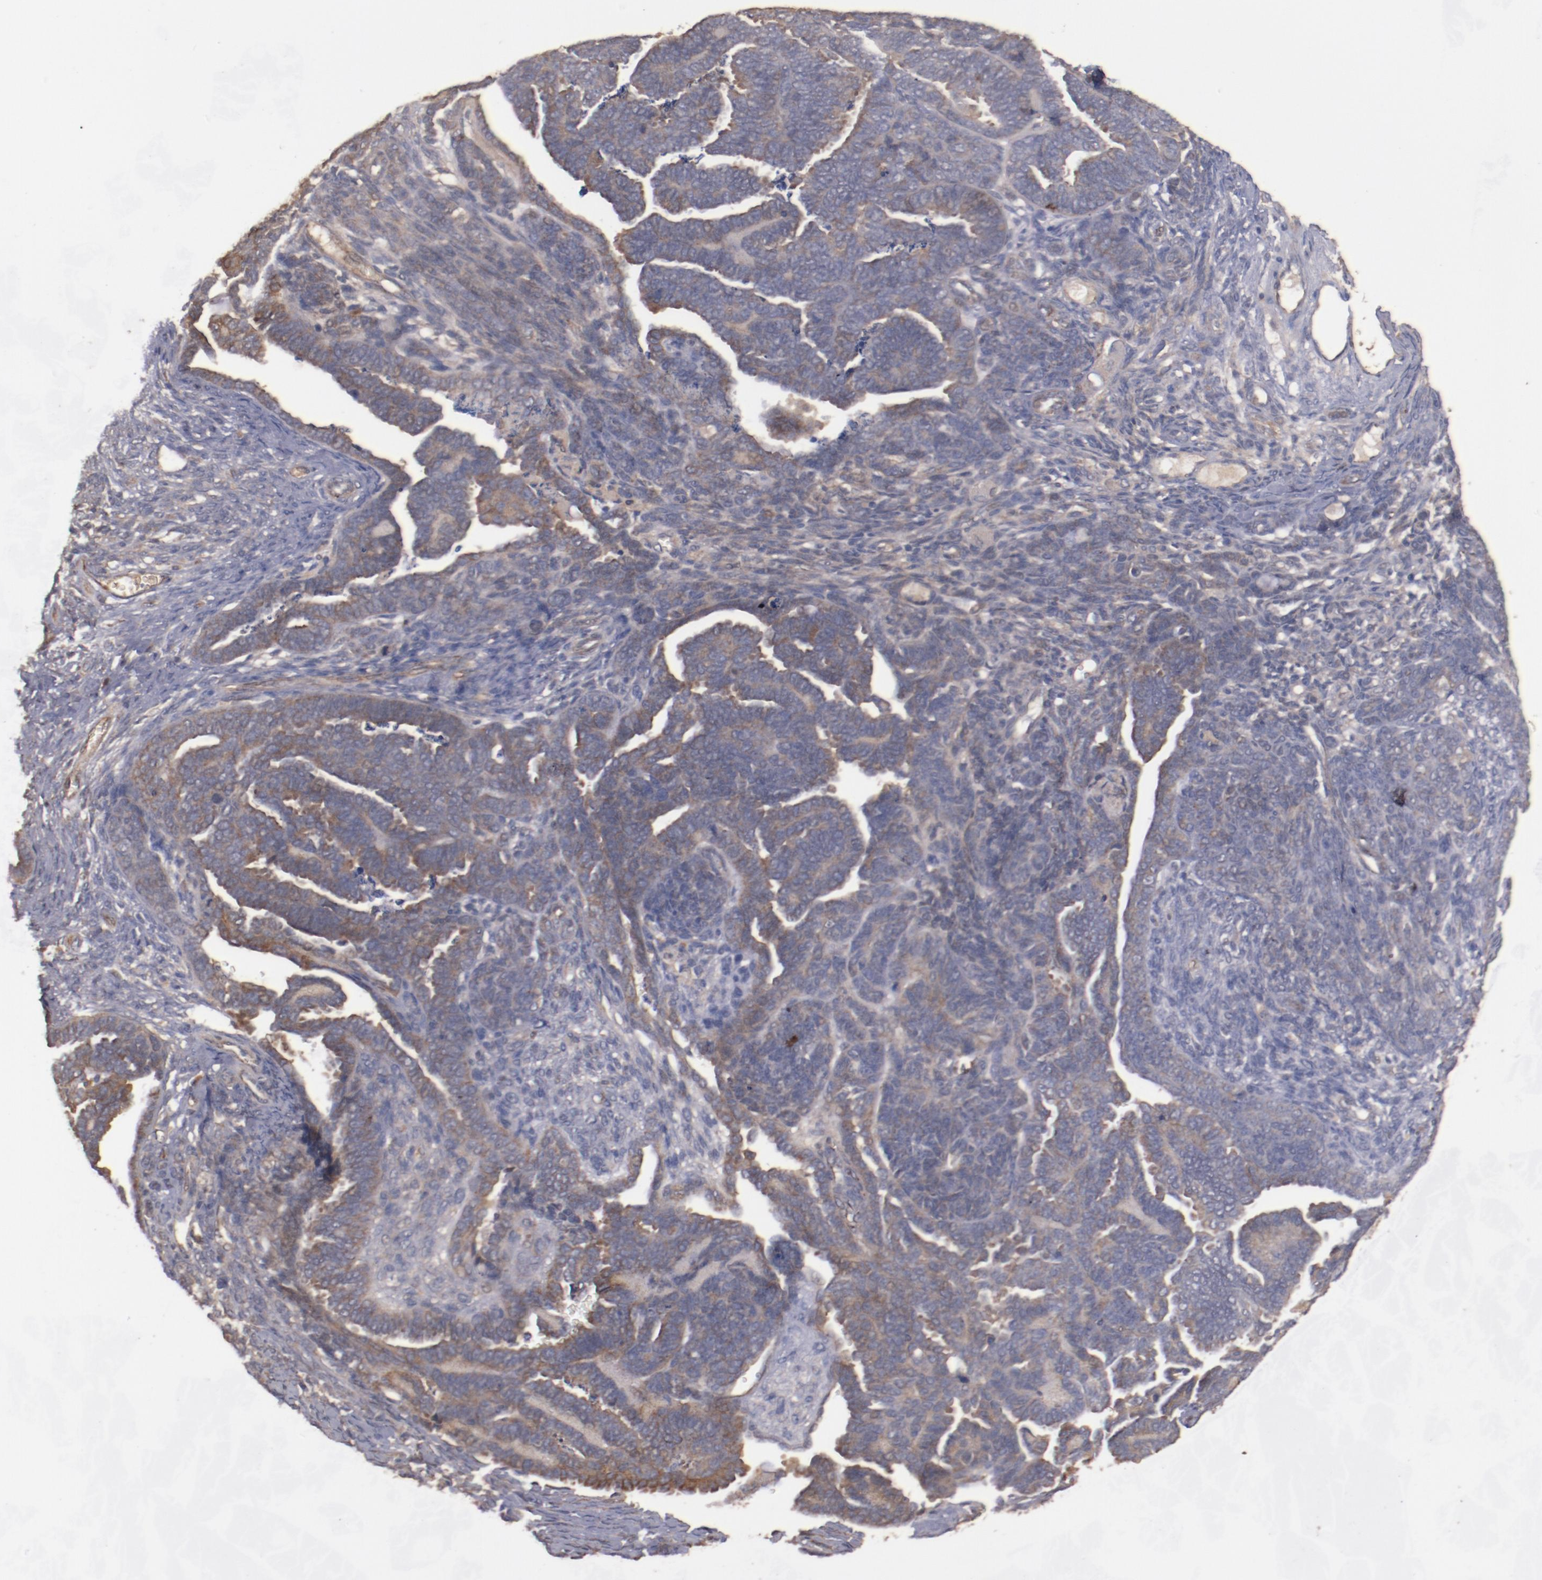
{"staining": {"intensity": "moderate", "quantity": ">75%", "location": "cytoplasmic/membranous"}, "tissue": "endometrial cancer", "cell_type": "Tumor cells", "image_type": "cancer", "snomed": [{"axis": "morphology", "description": "Neoplasm, malignant, NOS"}, {"axis": "topography", "description": "Endometrium"}], "caption": "Immunohistochemical staining of endometrial malignant neoplasm shows moderate cytoplasmic/membranous protein staining in about >75% of tumor cells.", "gene": "DIPK2B", "patient": {"sex": "female", "age": 74}}